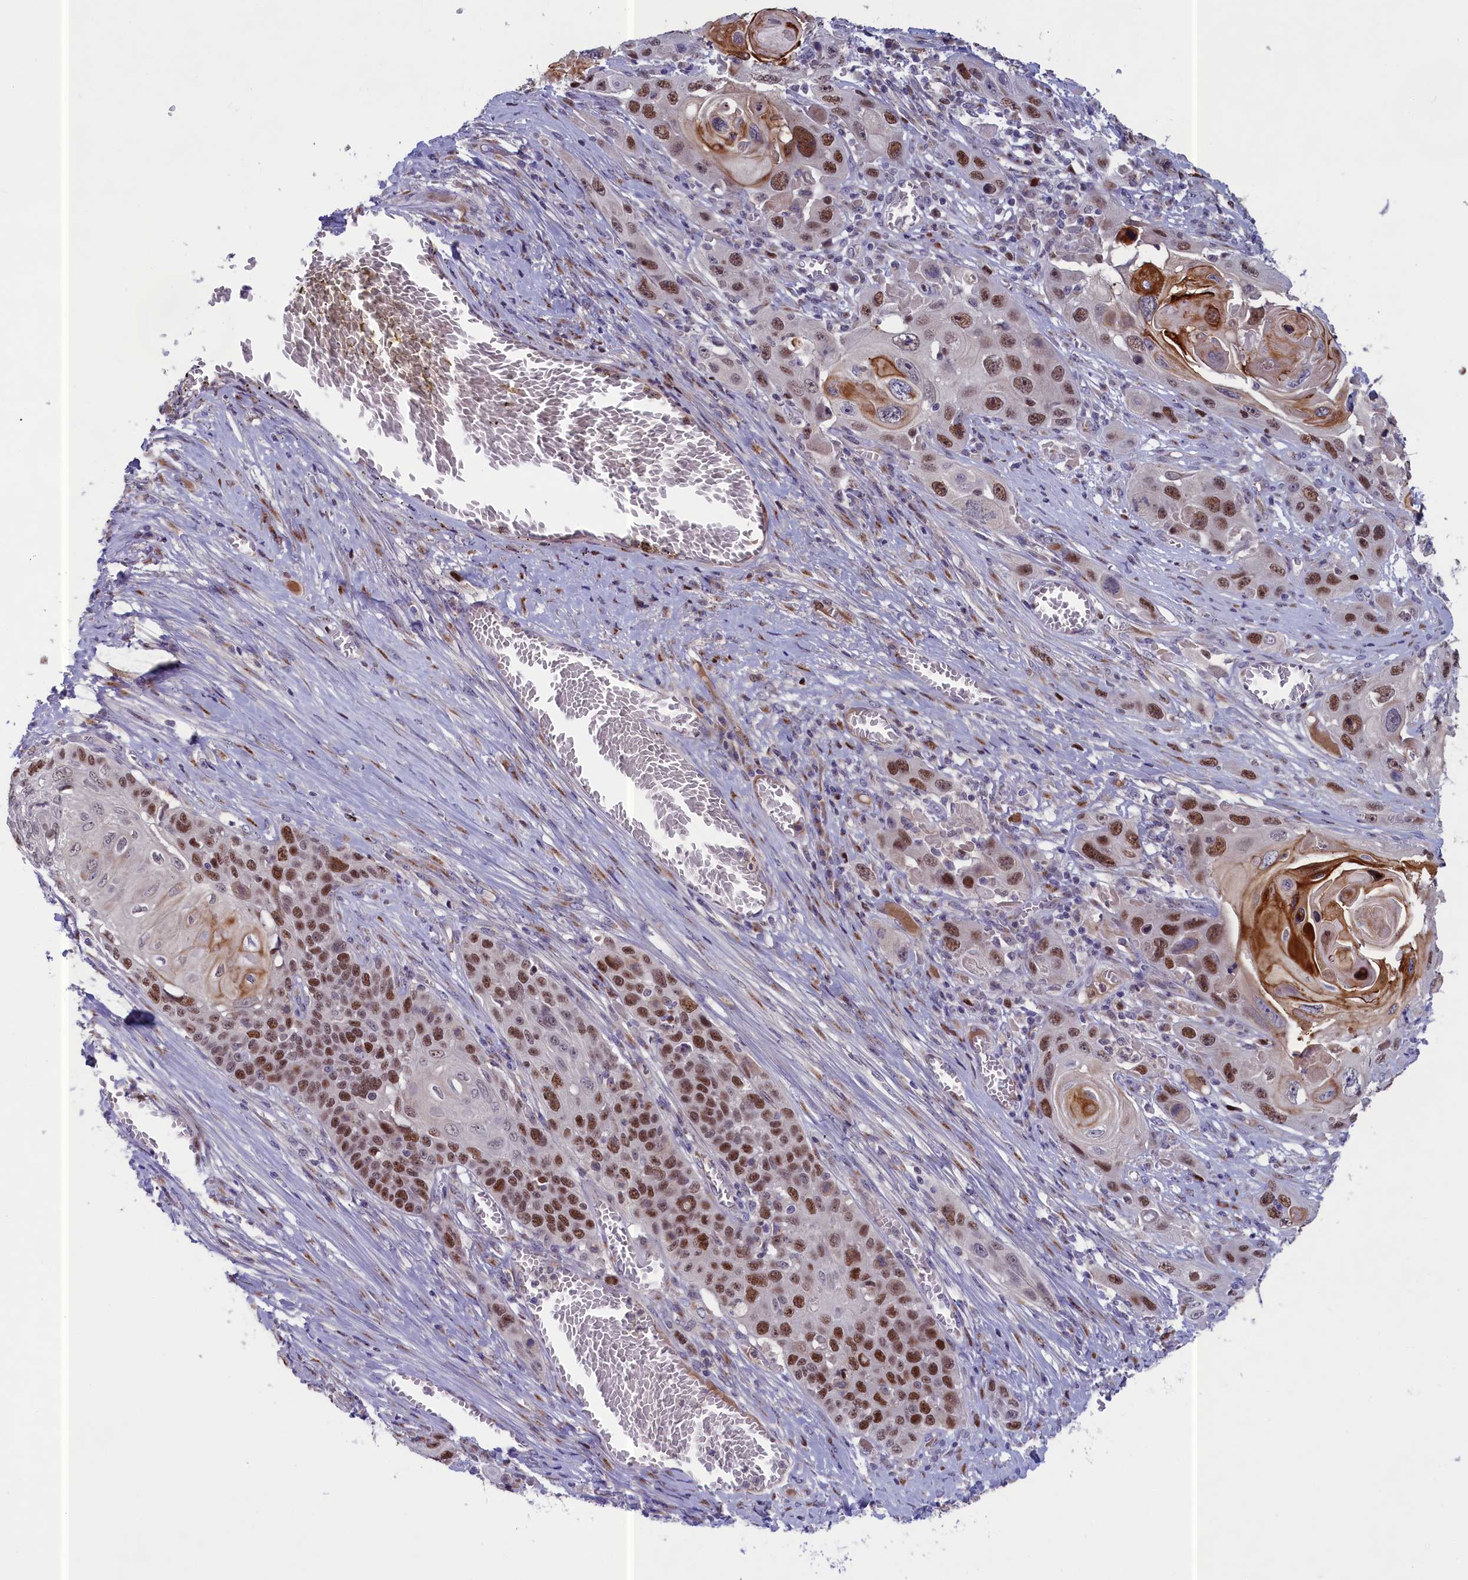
{"staining": {"intensity": "strong", "quantity": ">75%", "location": "nuclear"}, "tissue": "skin cancer", "cell_type": "Tumor cells", "image_type": "cancer", "snomed": [{"axis": "morphology", "description": "Squamous cell carcinoma, NOS"}, {"axis": "topography", "description": "Skin"}], "caption": "A micrograph of human squamous cell carcinoma (skin) stained for a protein shows strong nuclear brown staining in tumor cells. Nuclei are stained in blue.", "gene": "LIG1", "patient": {"sex": "male", "age": 55}}